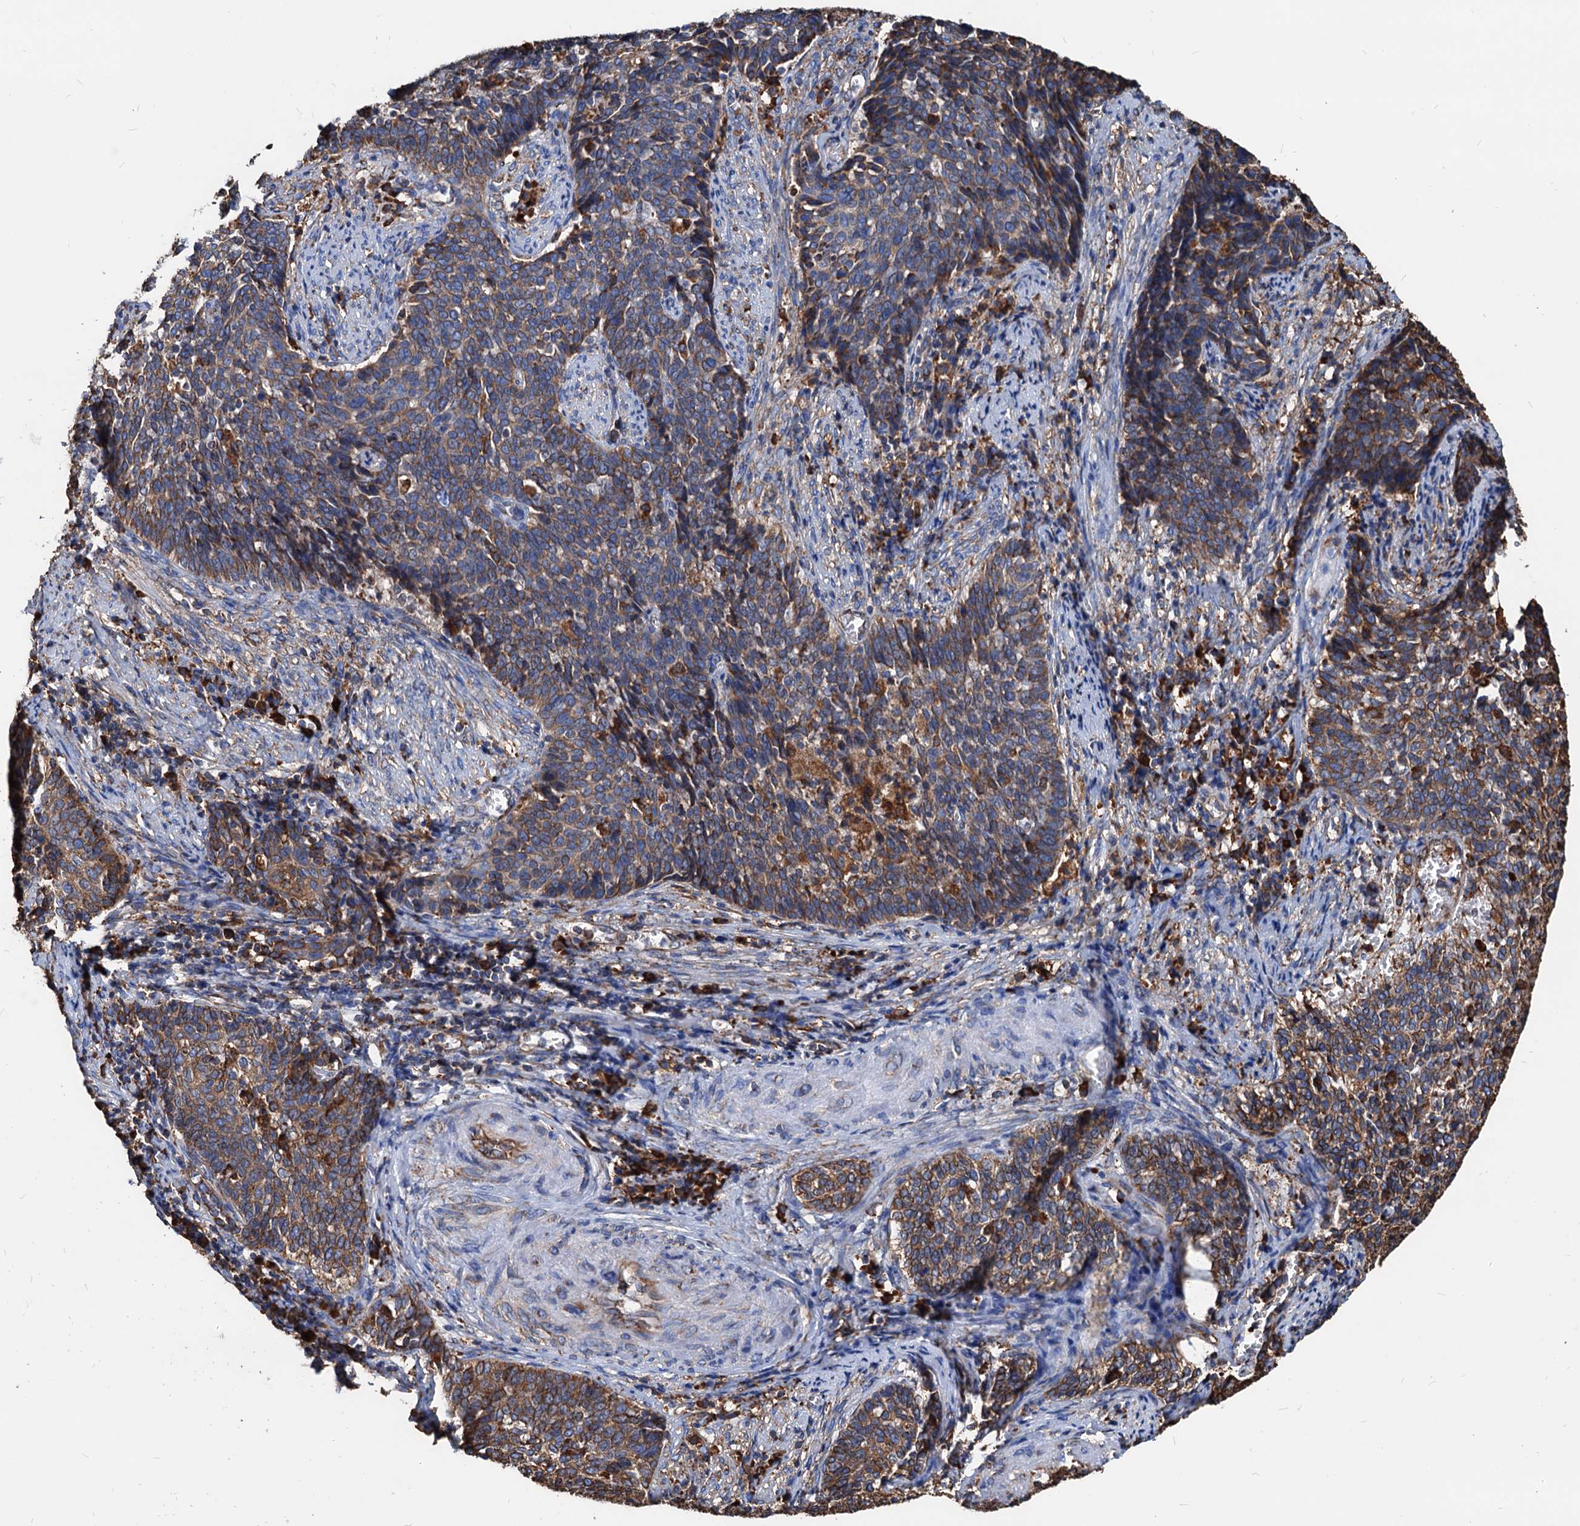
{"staining": {"intensity": "moderate", "quantity": "<25%", "location": "cytoplasmic/membranous"}, "tissue": "cervical cancer", "cell_type": "Tumor cells", "image_type": "cancer", "snomed": [{"axis": "morphology", "description": "Squamous cell carcinoma, NOS"}, {"axis": "topography", "description": "Cervix"}], "caption": "Approximately <25% of tumor cells in human cervical cancer exhibit moderate cytoplasmic/membranous protein expression as visualized by brown immunohistochemical staining.", "gene": "HSPA5", "patient": {"sex": "female", "age": 39}}